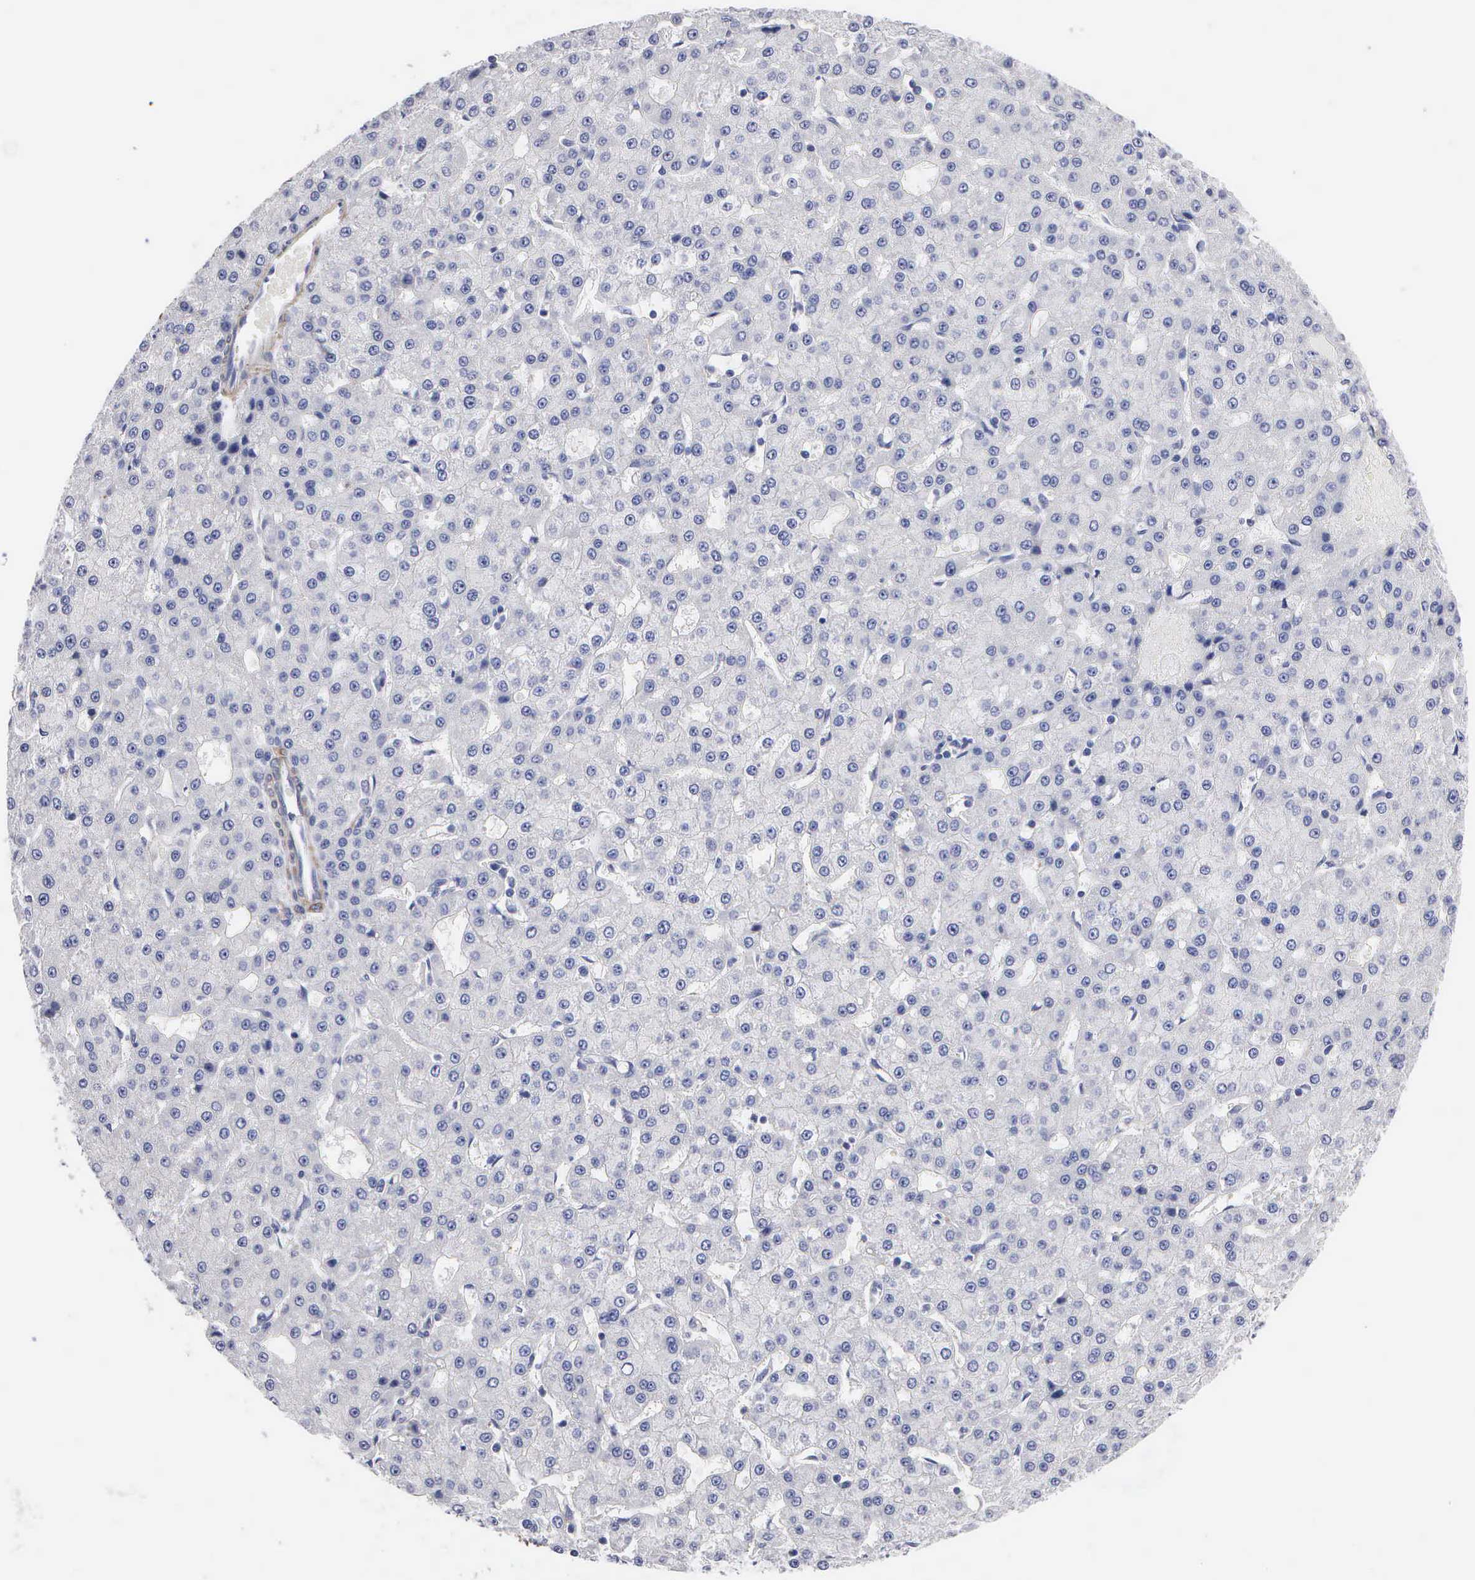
{"staining": {"intensity": "negative", "quantity": "none", "location": "none"}, "tissue": "liver cancer", "cell_type": "Tumor cells", "image_type": "cancer", "snomed": [{"axis": "morphology", "description": "Carcinoma, Hepatocellular, NOS"}, {"axis": "topography", "description": "Liver"}], "caption": "Protein analysis of liver hepatocellular carcinoma shows no significant positivity in tumor cells.", "gene": "ELFN2", "patient": {"sex": "male", "age": 47}}